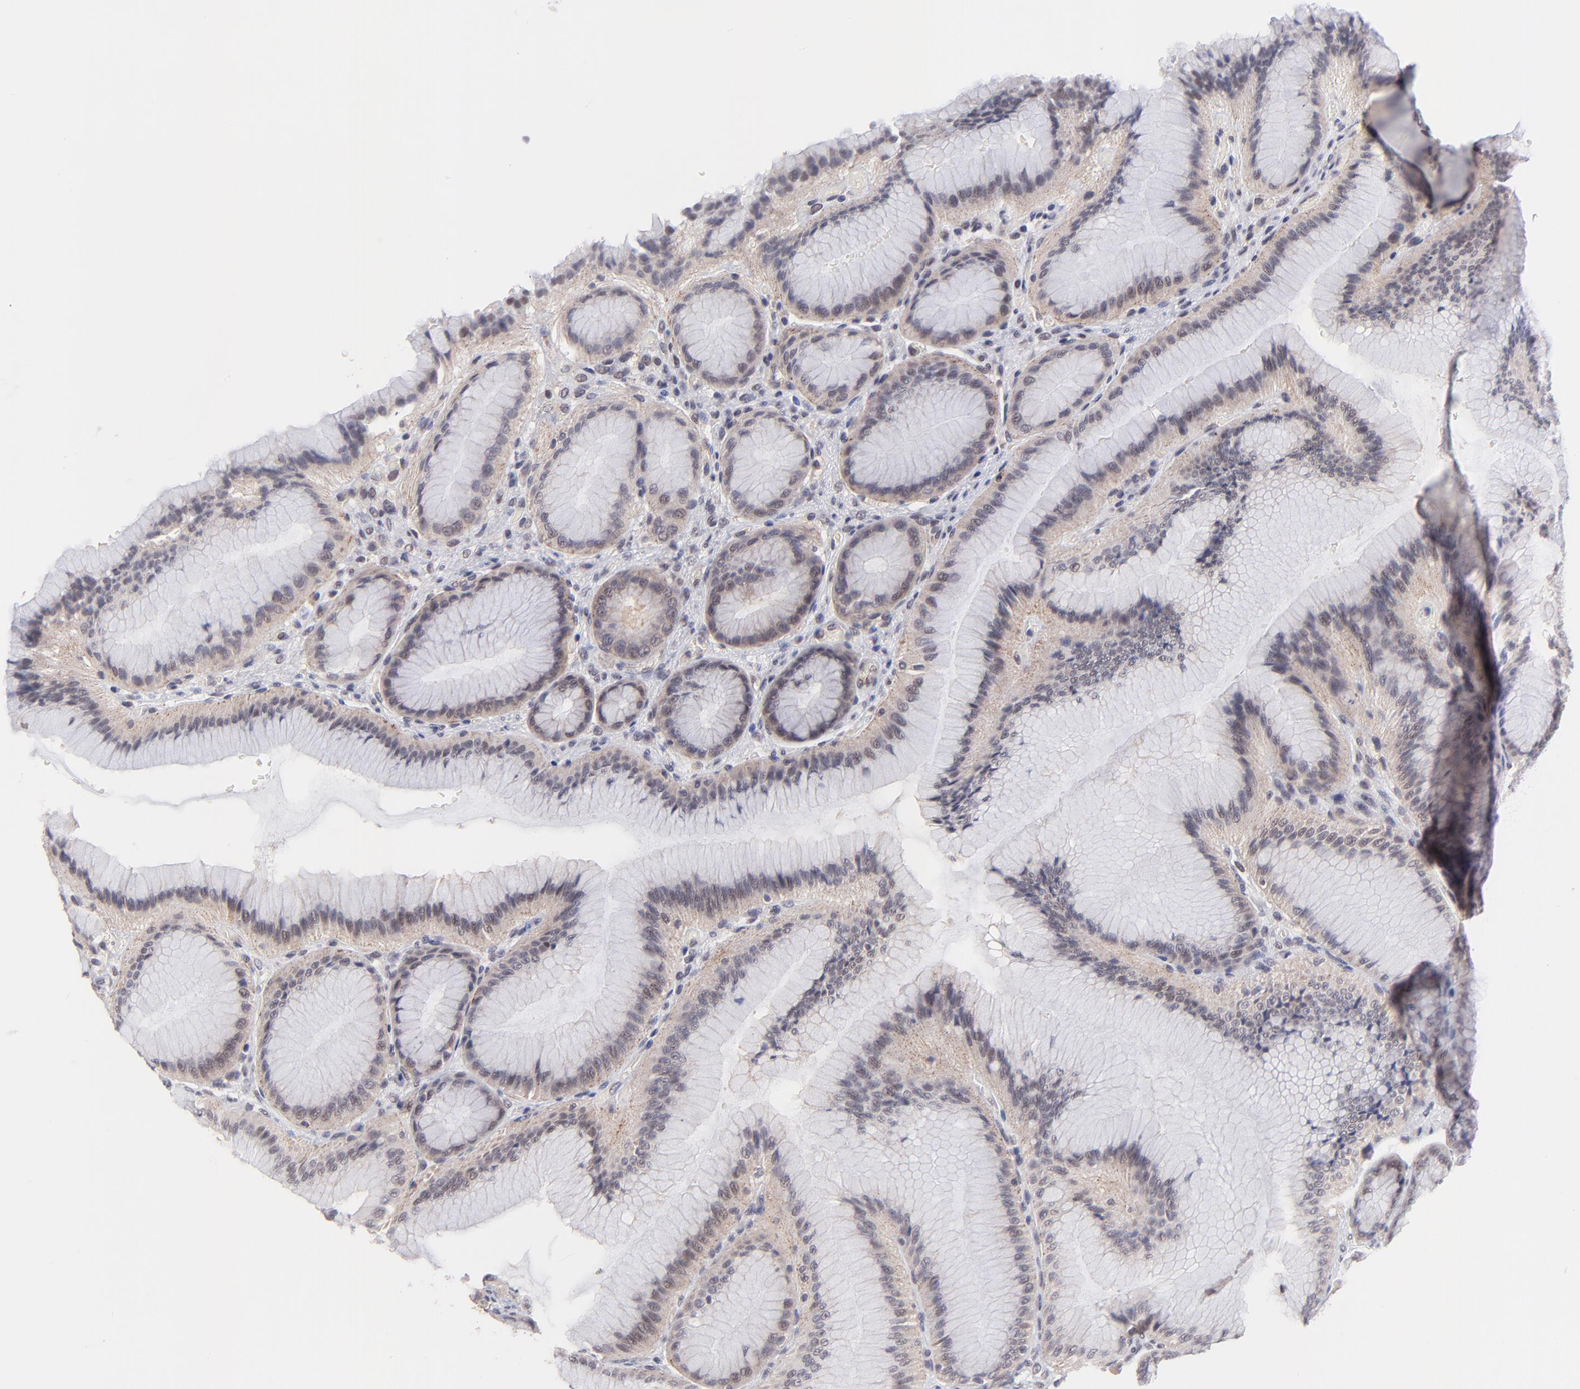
{"staining": {"intensity": "weak", "quantity": ">75%", "location": "cytoplasmic/membranous"}, "tissue": "stomach", "cell_type": "Glandular cells", "image_type": "normal", "snomed": [{"axis": "morphology", "description": "Normal tissue, NOS"}, {"axis": "morphology", "description": "Adenocarcinoma, NOS"}, {"axis": "topography", "description": "Stomach"}, {"axis": "topography", "description": "Stomach, lower"}], "caption": "Immunohistochemical staining of unremarkable stomach reveals low levels of weak cytoplasmic/membranous staining in approximately >75% of glandular cells.", "gene": "ZNF747", "patient": {"sex": "female", "age": 65}}